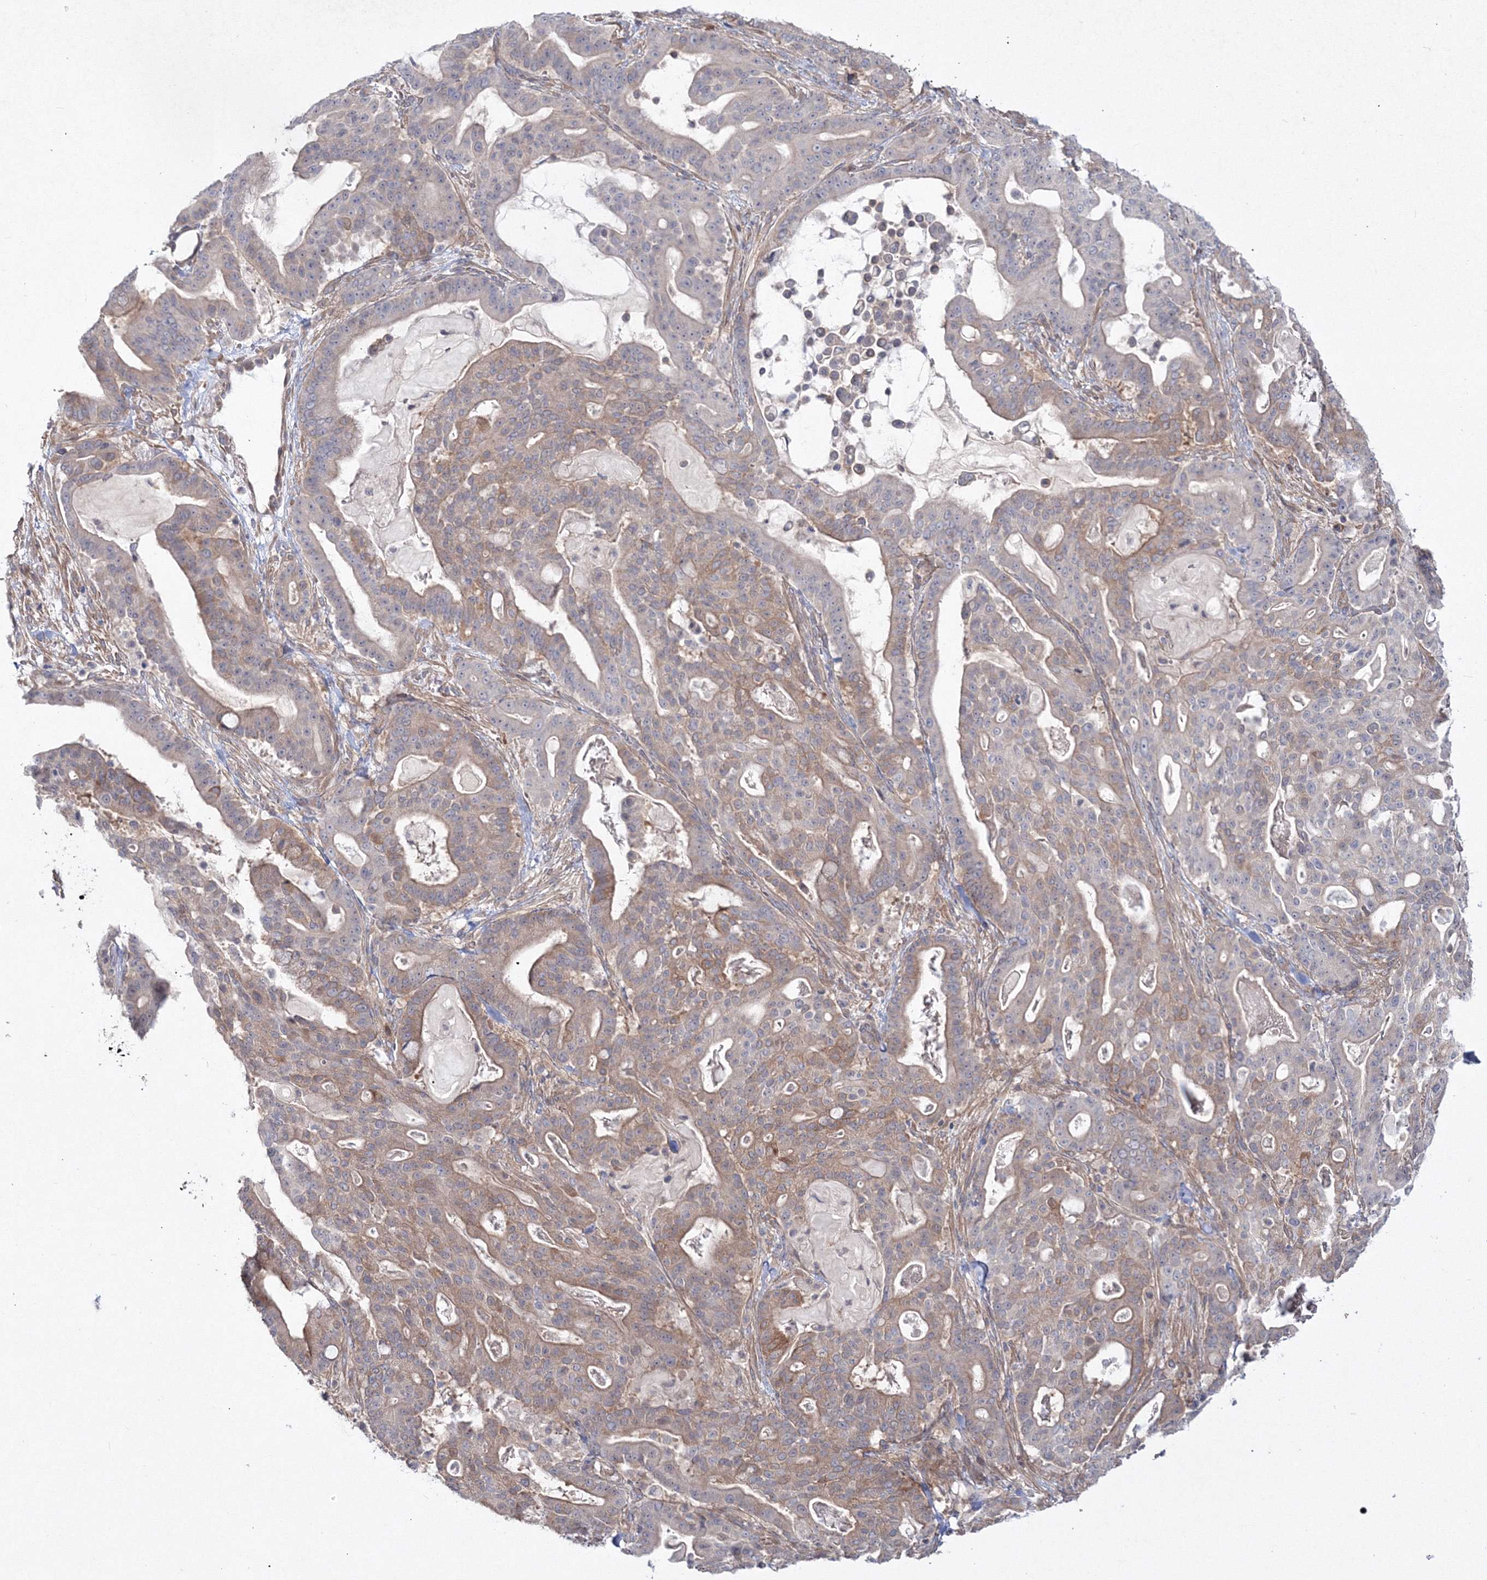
{"staining": {"intensity": "weak", "quantity": "25%-75%", "location": "cytoplasmic/membranous"}, "tissue": "pancreatic cancer", "cell_type": "Tumor cells", "image_type": "cancer", "snomed": [{"axis": "morphology", "description": "Adenocarcinoma, NOS"}, {"axis": "topography", "description": "Pancreas"}], "caption": "Pancreatic adenocarcinoma stained with a brown dye exhibits weak cytoplasmic/membranous positive expression in approximately 25%-75% of tumor cells.", "gene": "IPMK", "patient": {"sex": "male", "age": 63}}